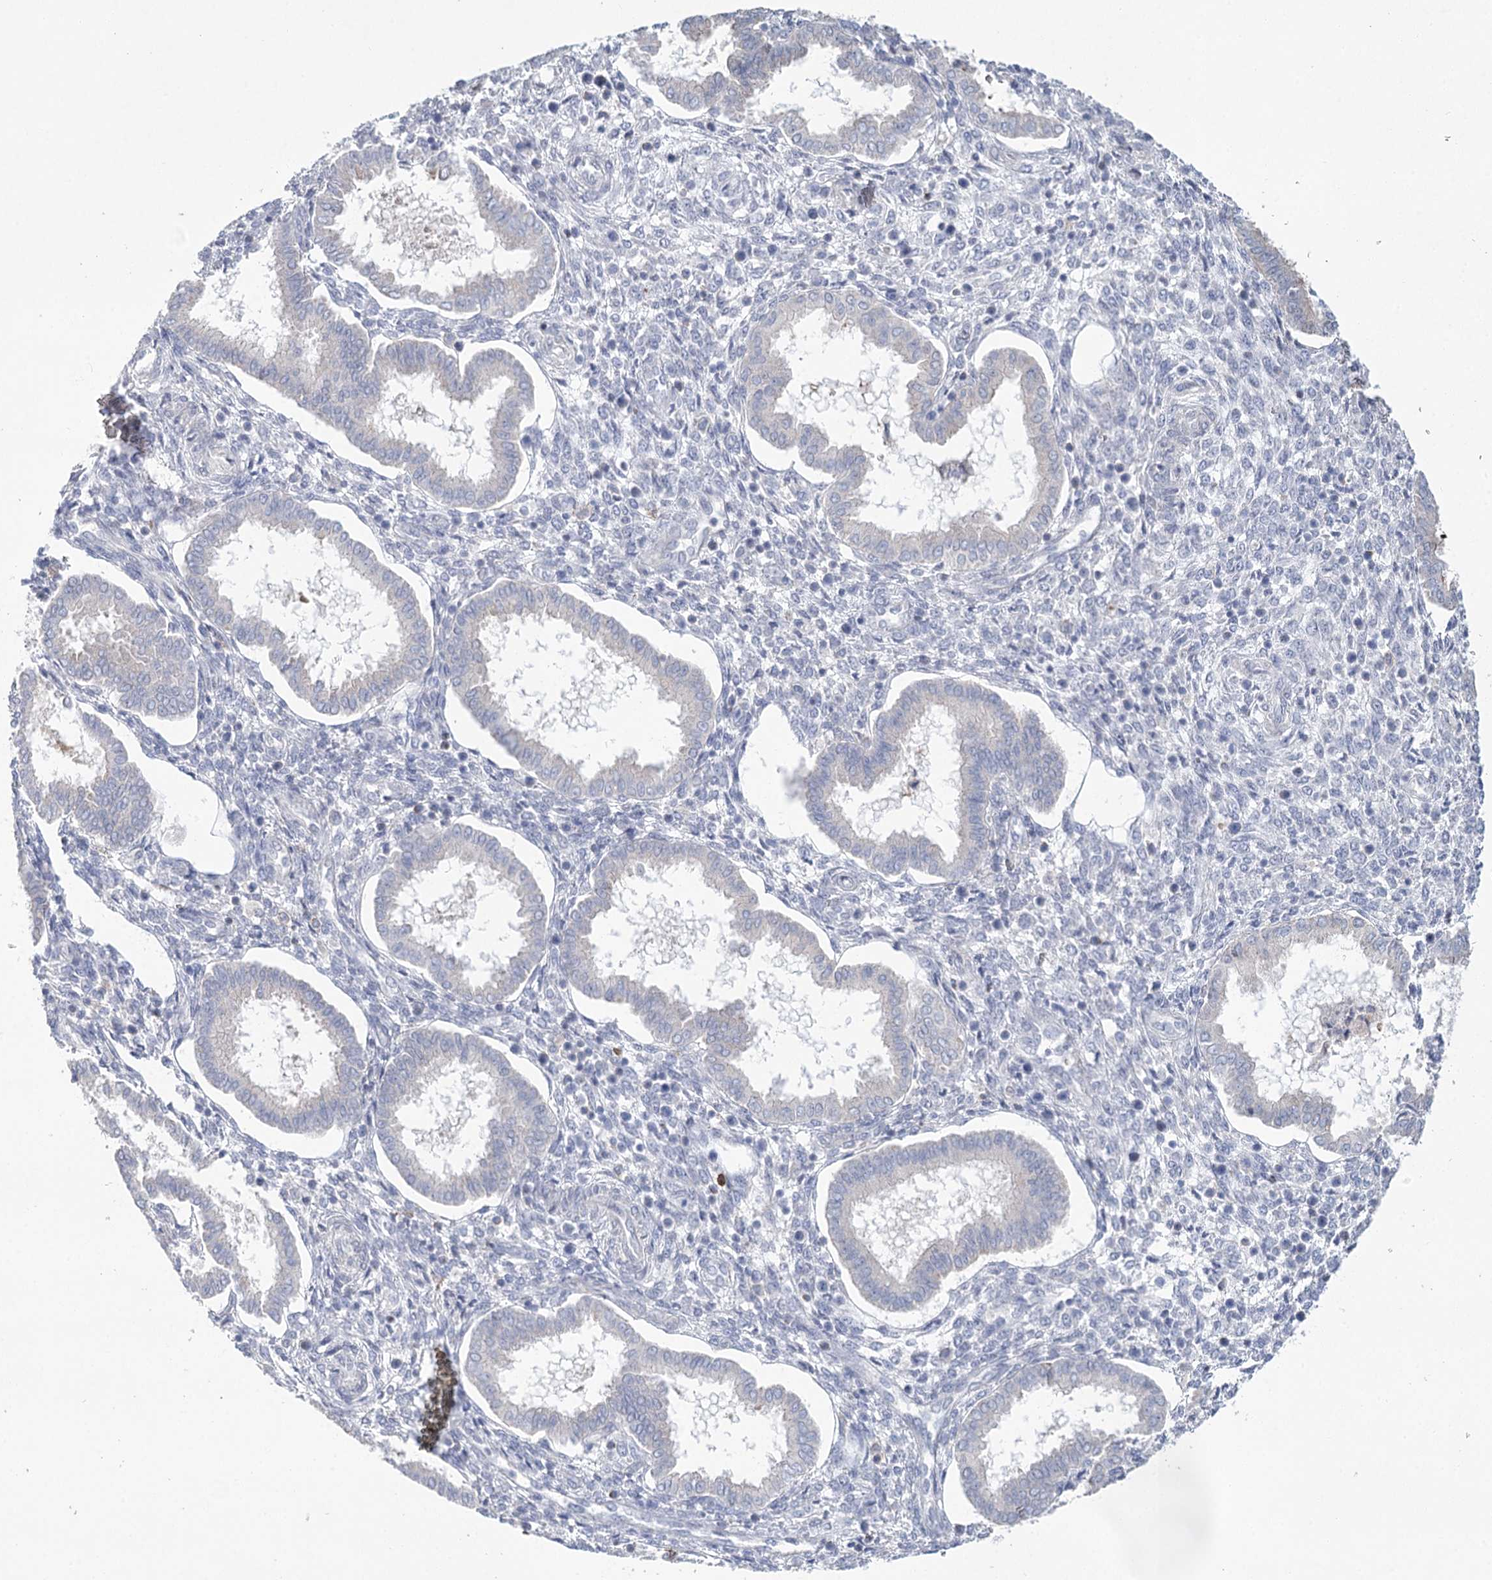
{"staining": {"intensity": "negative", "quantity": "none", "location": "none"}, "tissue": "endometrium", "cell_type": "Cells in endometrial stroma", "image_type": "normal", "snomed": [{"axis": "morphology", "description": "Normal tissue, NOS"}, {"axis": "topography", "description": "Endometrium"}], "caption": "Immunohistochemistry (IHC) micrograph of unremarkable endometrium stained for a protein (brown), which reveals no staining in cells in endometrial stroma. Nuclei are stained in blue.", "gene": "ARHGAP44", "patient": {"sex": "female", "age": 24}}